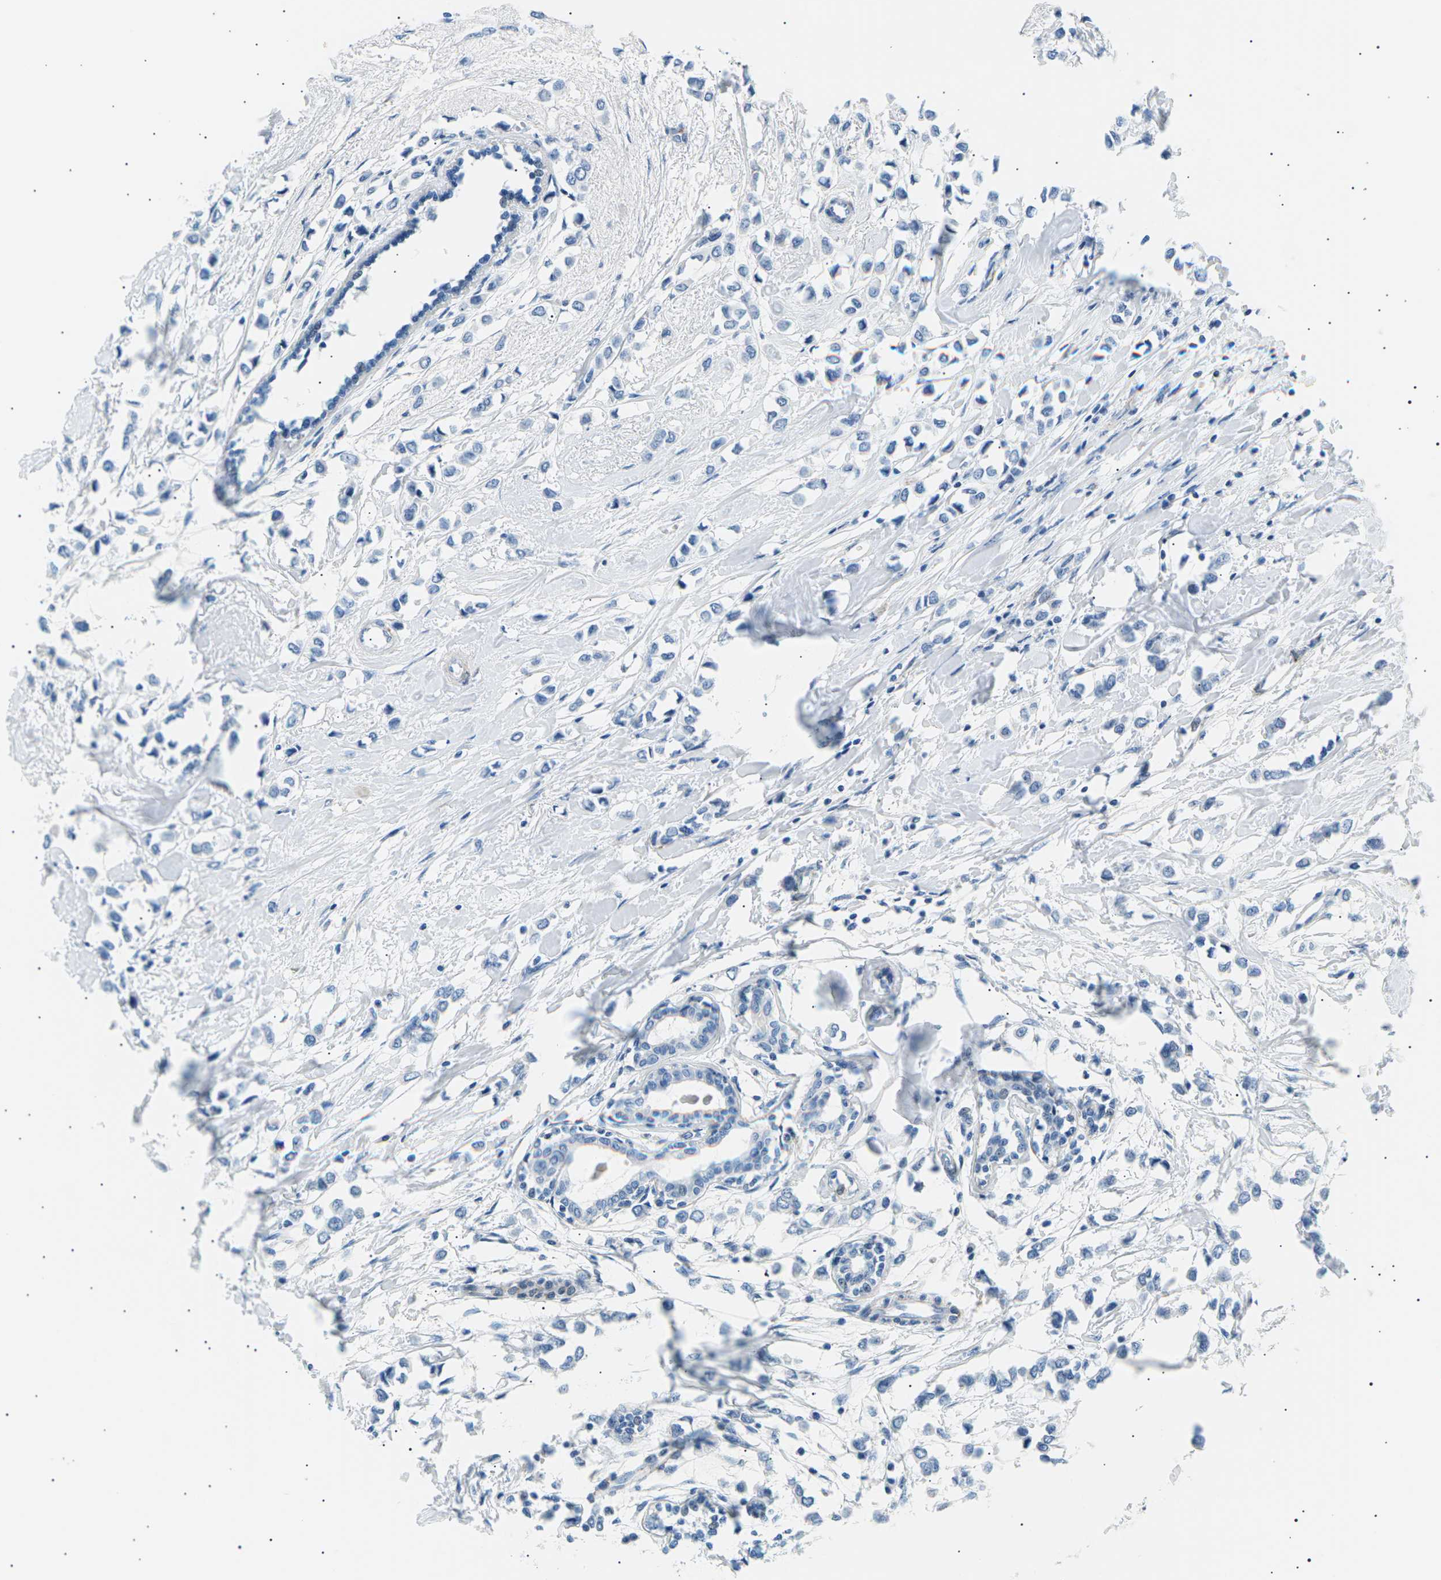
{"staining": {"intensity": "negative", "quantity": "none", "location": "none"}, "tissue": "breast cancer", "cell_type": "Tumor cells", "image_type": "cancer", "snomed": [{"axis": "morphology", "description": "Lobular carcinoma"}, {"axis": "topography", "description": "Breast"}], "caption": "This is an immunohistochemistry (IHC) photomicrograph of human breast cancer (lobular carcinoma). There is no staining in tumor cells.", "gene": "SEPTIN5", "patient": {"sex": "female", "age": 51}}